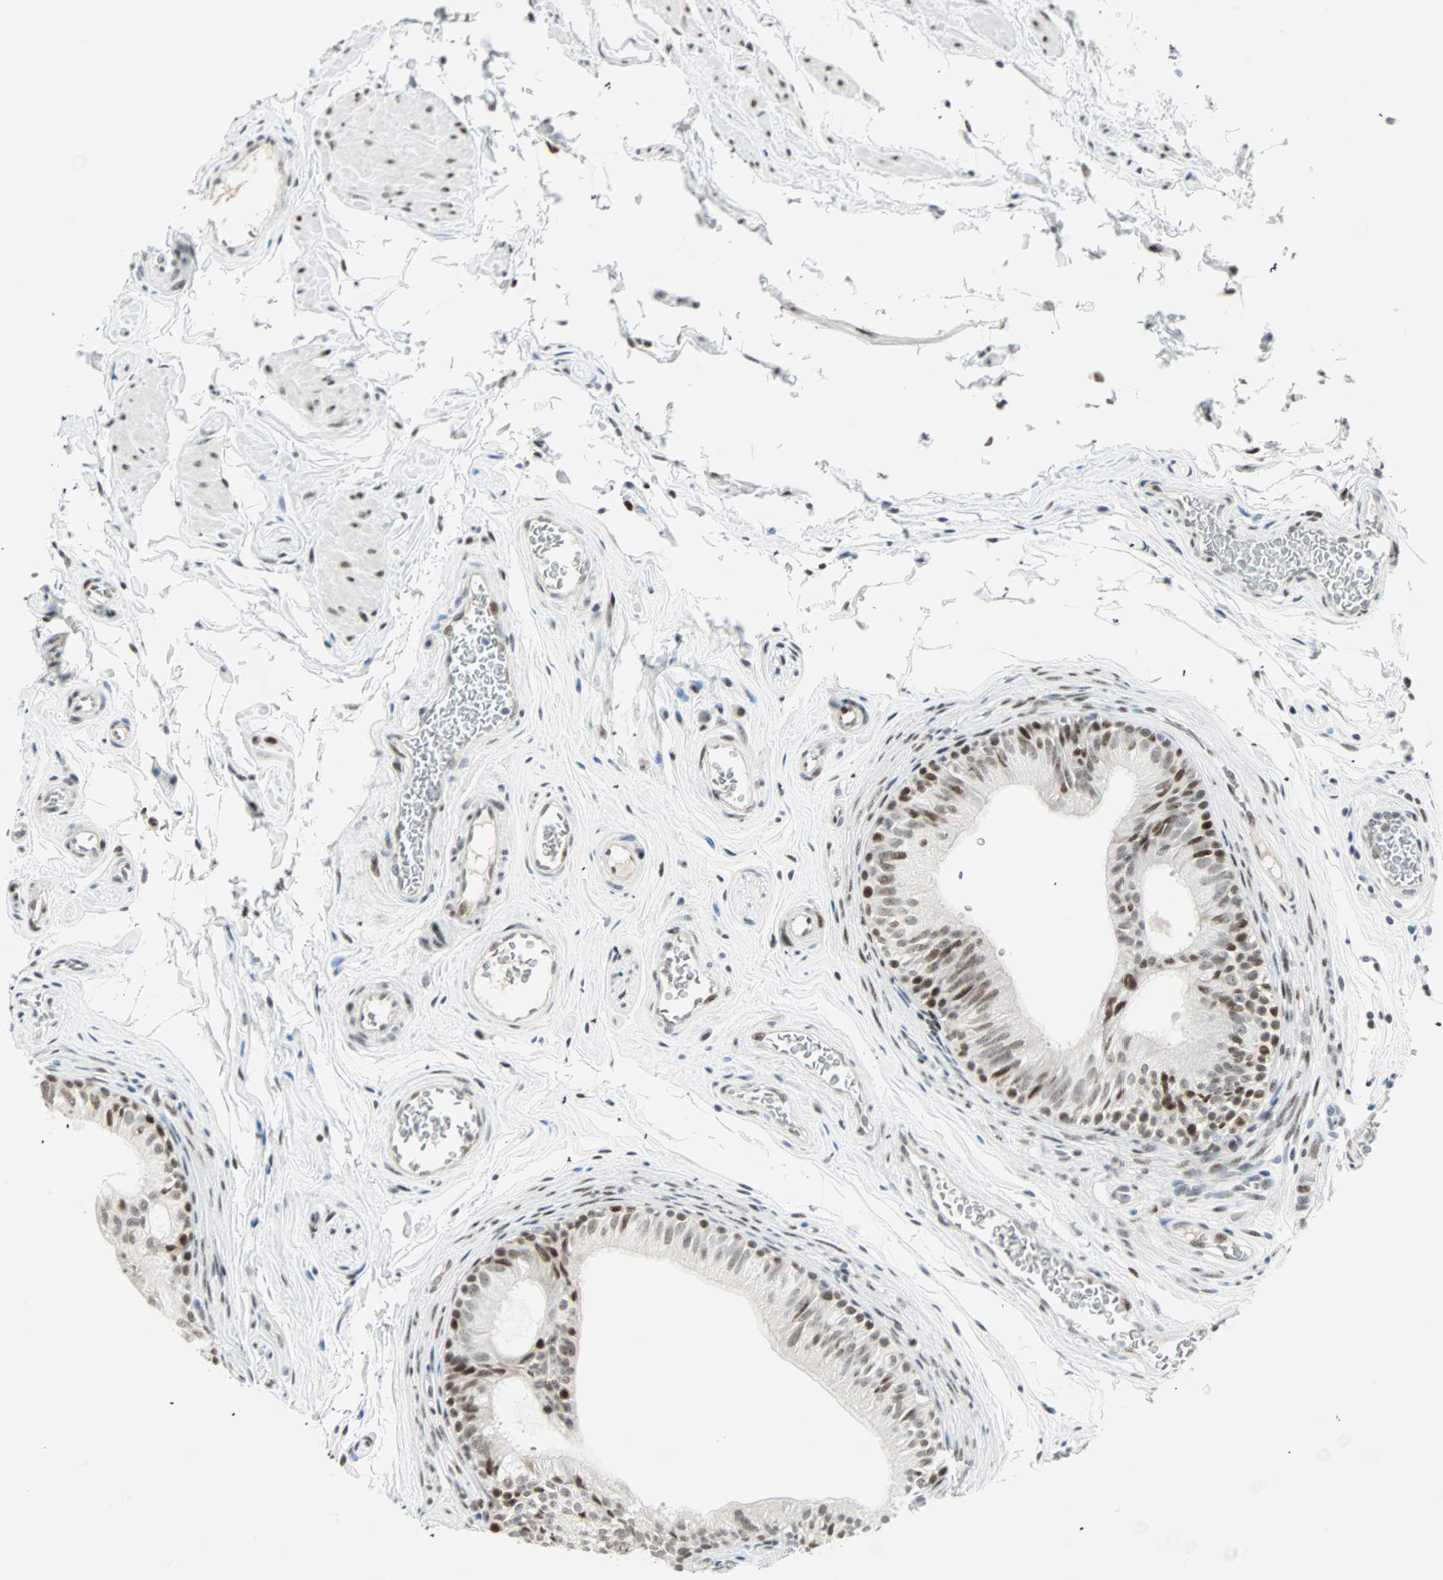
{"staining": {"intensity": "moderate", "quantity": "25%-75%", "location": "nuclear"}, "tissue": "epididymis", "cell_type": "Glandular cells", "image_type": "normal", "snomed": [{"axis": "morphology", "description": "Normal tissue, NOS"}, {"axis": "topography", "description": "Testis"}, {"axis": "topography", "description": "Epididymis"}], "caption": "A medium amount of moderate nuclear positivity is present in approximately 25%-75% of glandular cells in benign epididymis. (IHC, brightfield microscopy, high magnification).", "gene": "PKNOX1", "patient": {"sex": "male", "age": 36}}